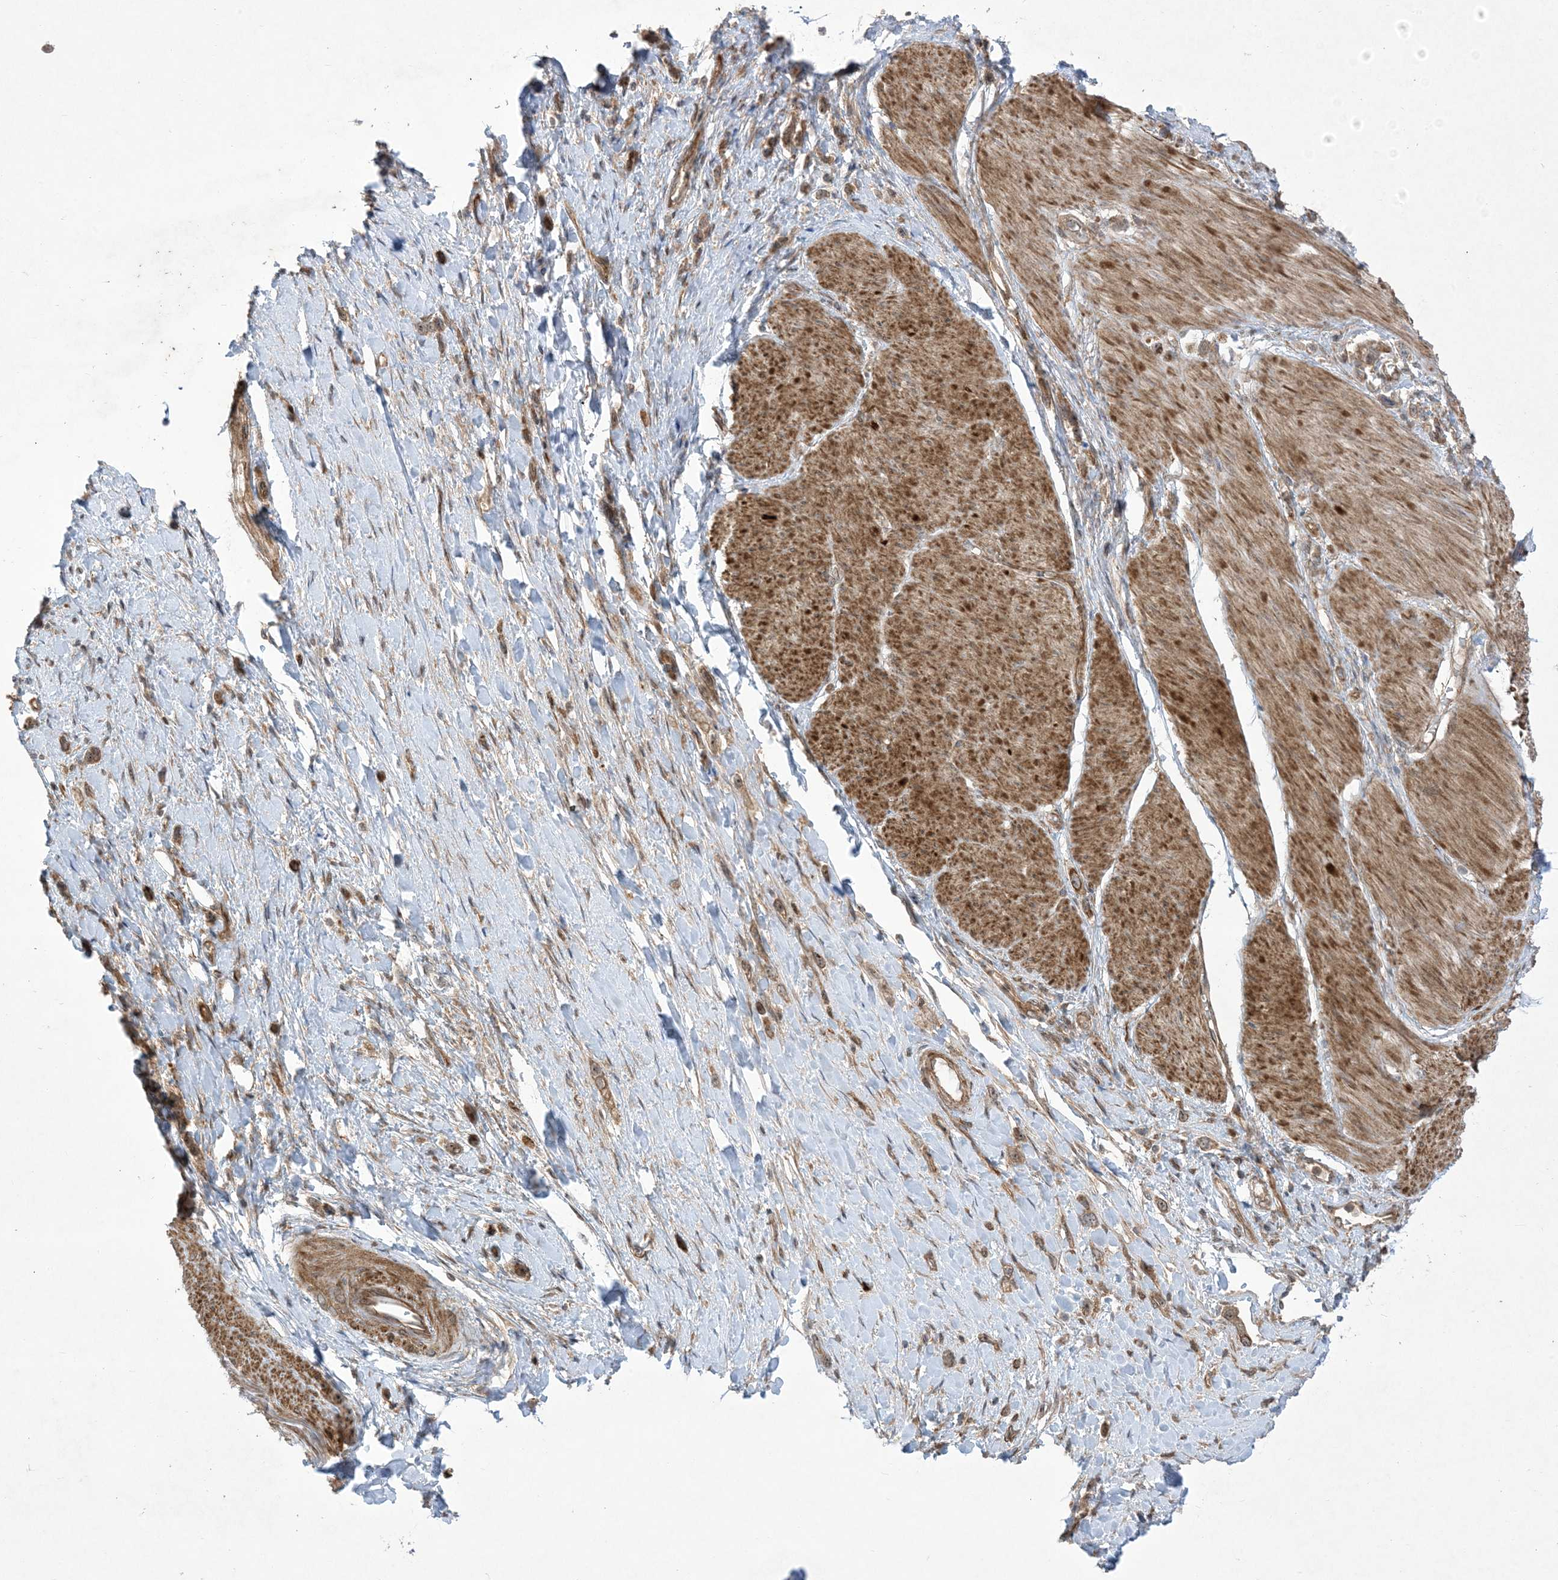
{"staining": {"intensity": "moderate", "quantity": ">75%", "location": "cytoplasmic/membranous,nuclear"}, "tissue": "stomach cancer", "cell_type": "Tumor cells", "image_type": "cancer", "snomed": [{"axis": "morphology", "description": "Adenocarcinoma, NOS"}, {"axis": "topography", "description": "Stomach"}], "caption": "Moderate cytoplasmic/membranous and nuclear positivity for a protein is appreciated in about >75% of tumor cells of adenocarcinoma (stomach) using immunohistochemistry (IHC).", "gene": "SOGA3", "patient": {"sex": "female", "age": 65}}